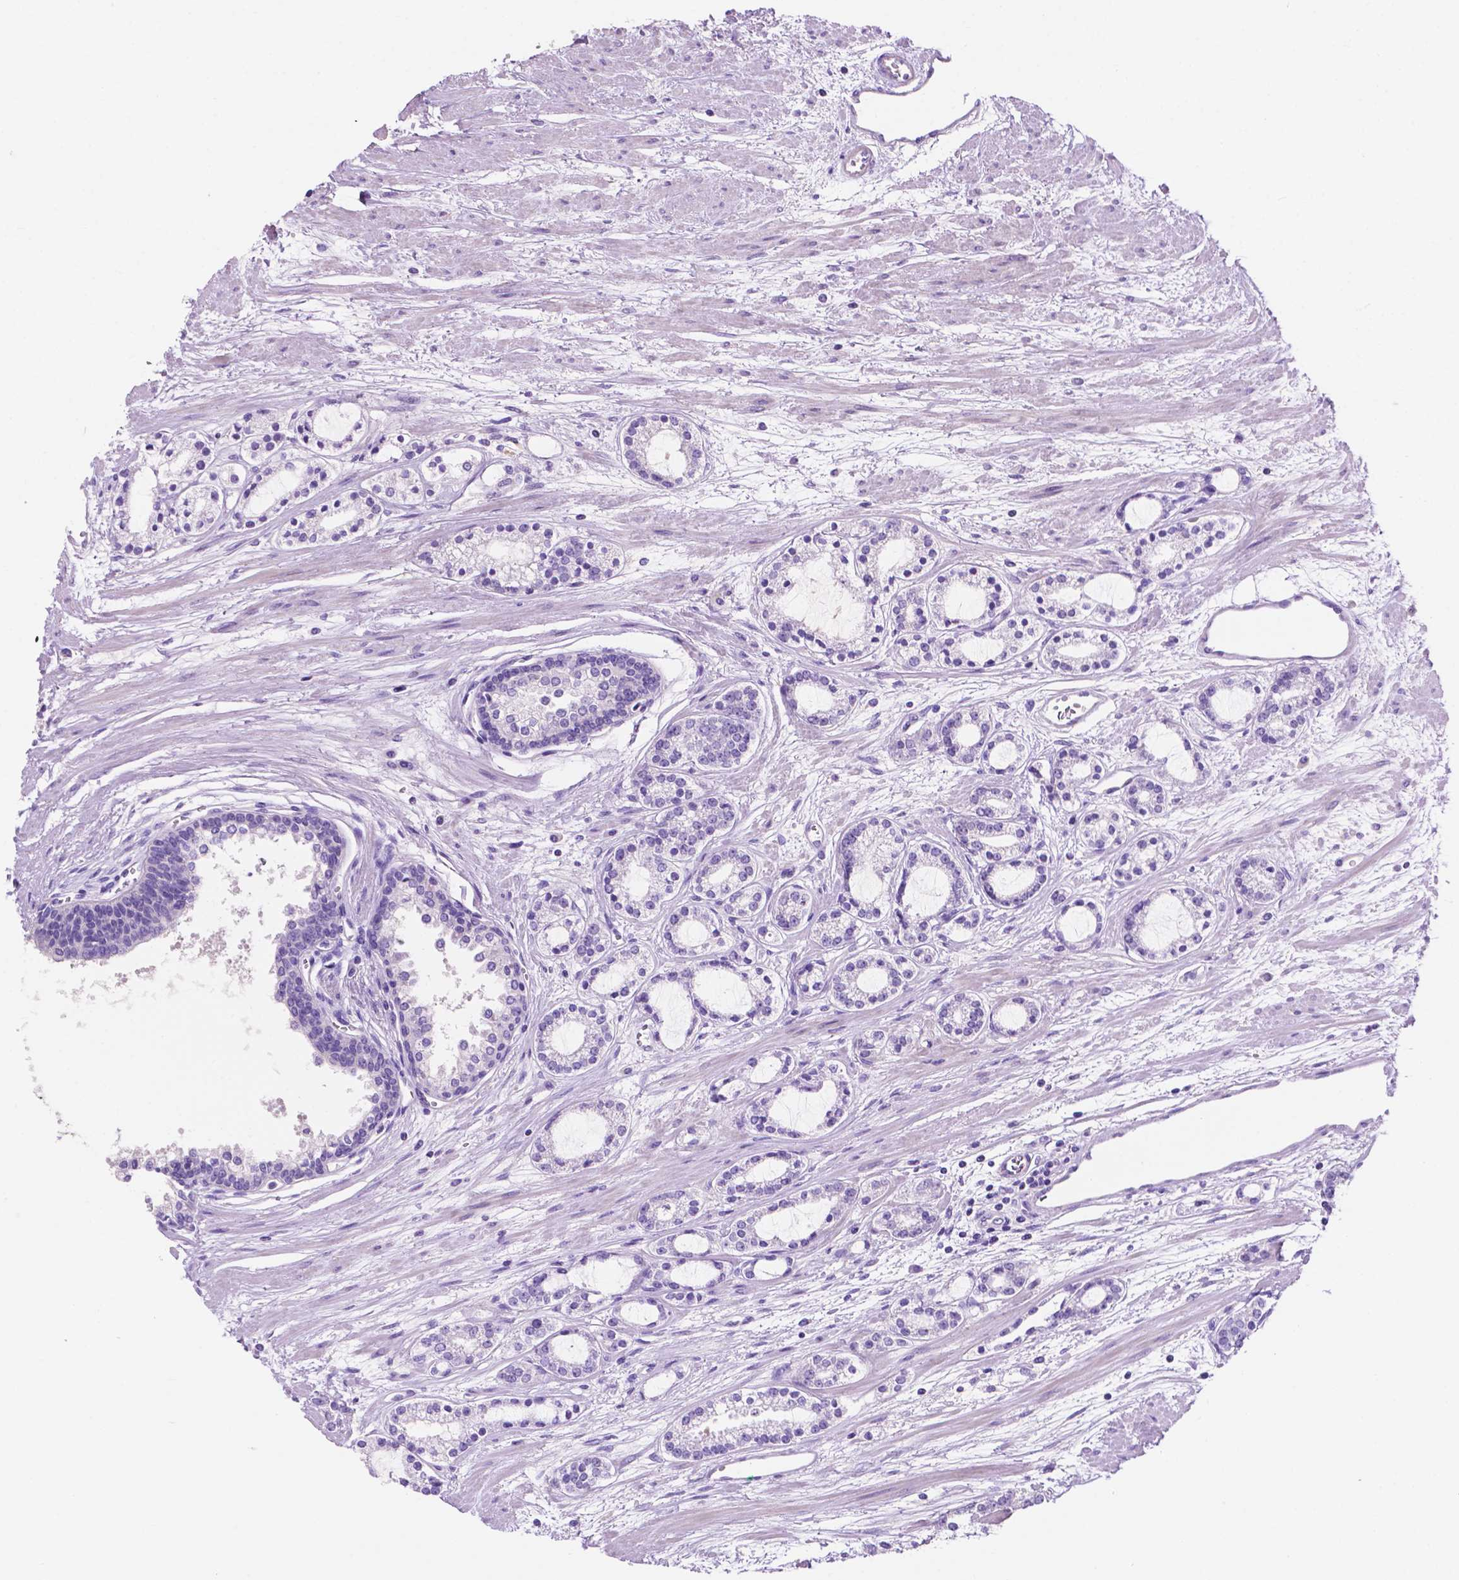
{"staining": {"intensity": "negative", "quantity": "none", "location": "none"}, "tissue": "prostate cancer", "cell_type": "Tumor cells", "image_type": "cancer", "snomed": [{"axis": "morphology", "description": "Adenocarcinoma, Medium grade"}, {"axis": "topography", "description": "Prostate"}], "caption": "There is no significant expression in tumor cells of prostate cancer.", "gene": "IGFN1", "patient": {"sex": "male", "age": 57}}